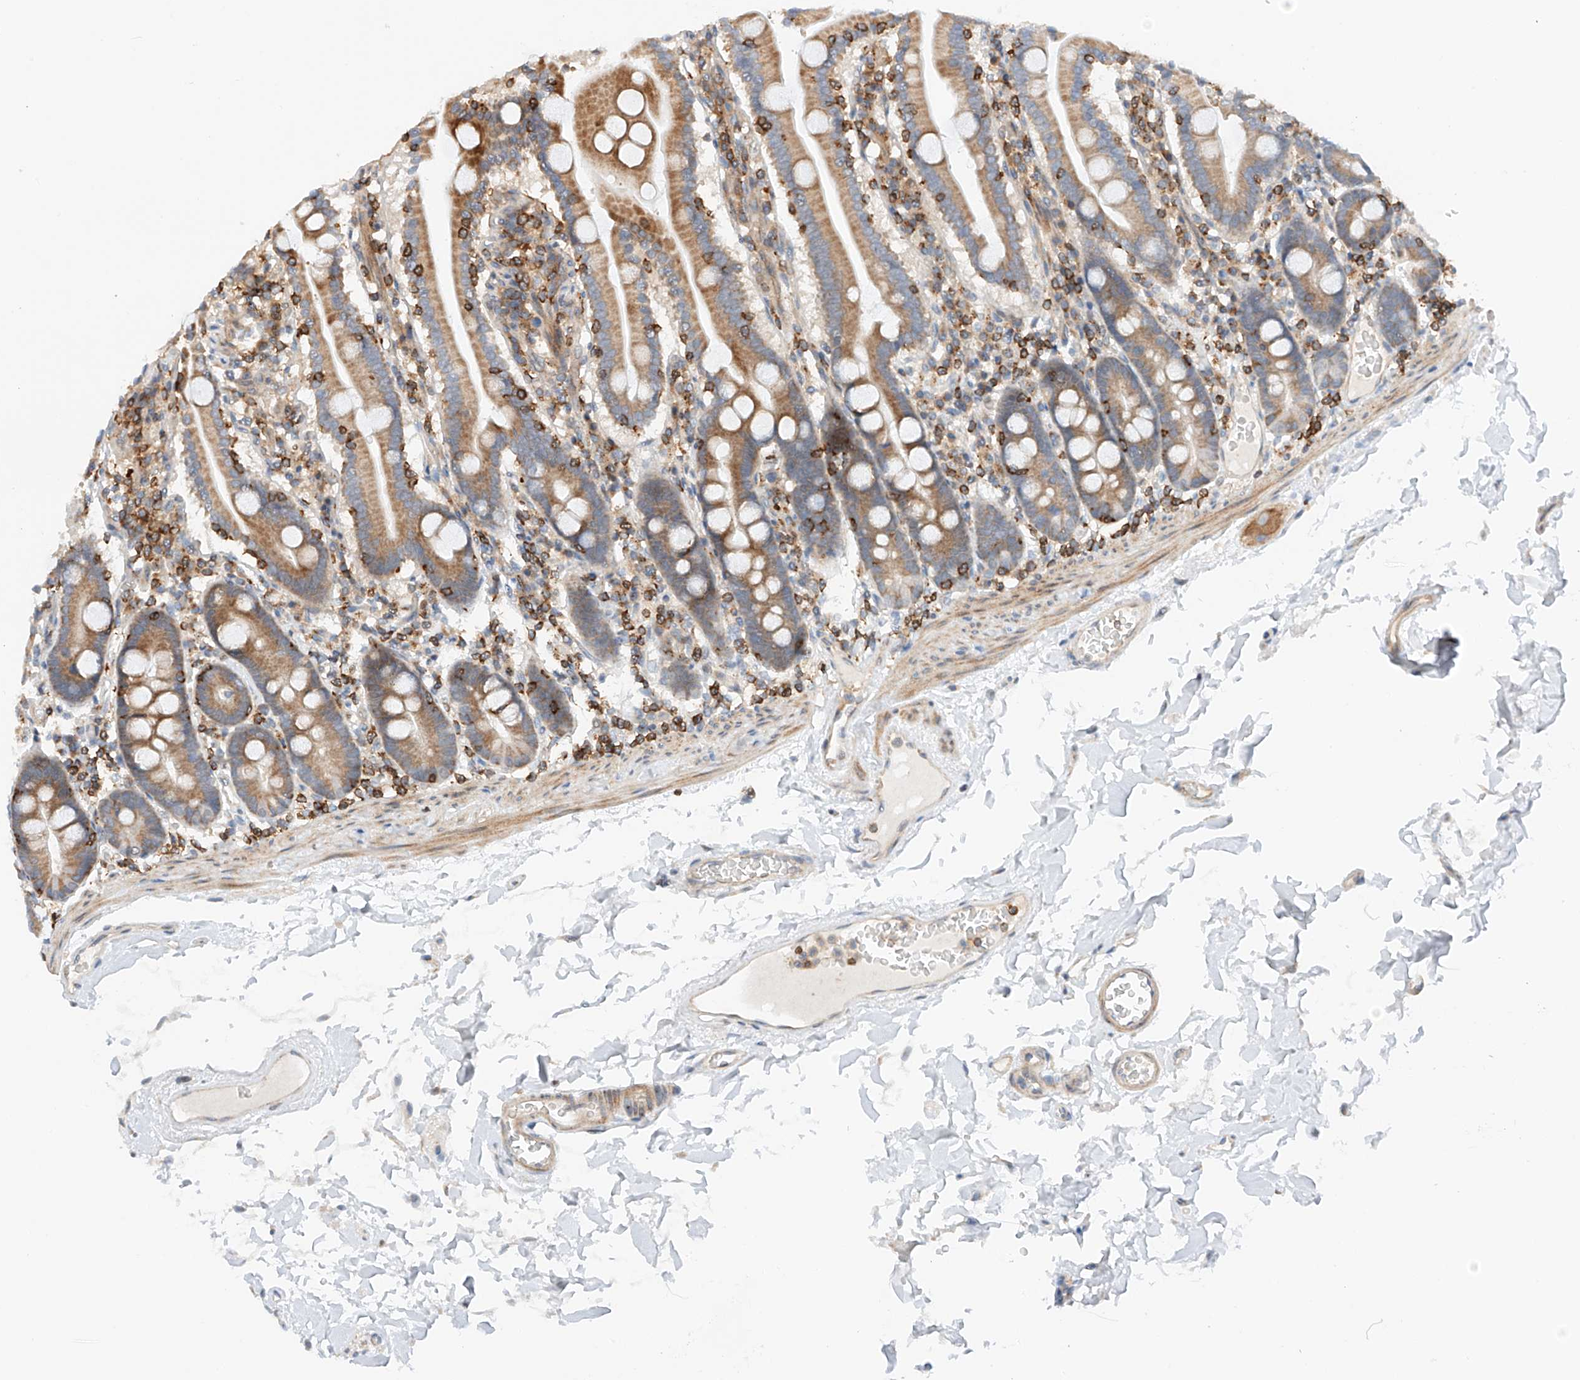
{"staining": {"intensity": "strong", "quantity": ">75%", "location": "cytoplasmic/membranous"}, "tissue": "duodenum", "cell_type": "Glandular cells", "image_type": "normal", "snomed": [{"axis": "morphology", "description": "Normal tissue, NOS"}, {"axis": "topography", "description": "Duodenum"}], "caption": "Duodenum stained with a brown dye exhibits strong cytoplasmic/membranous positive staining in about >75% of glandular cells.", "gene": "MFN2", "patient": {"sex": "male", "age": 55}}